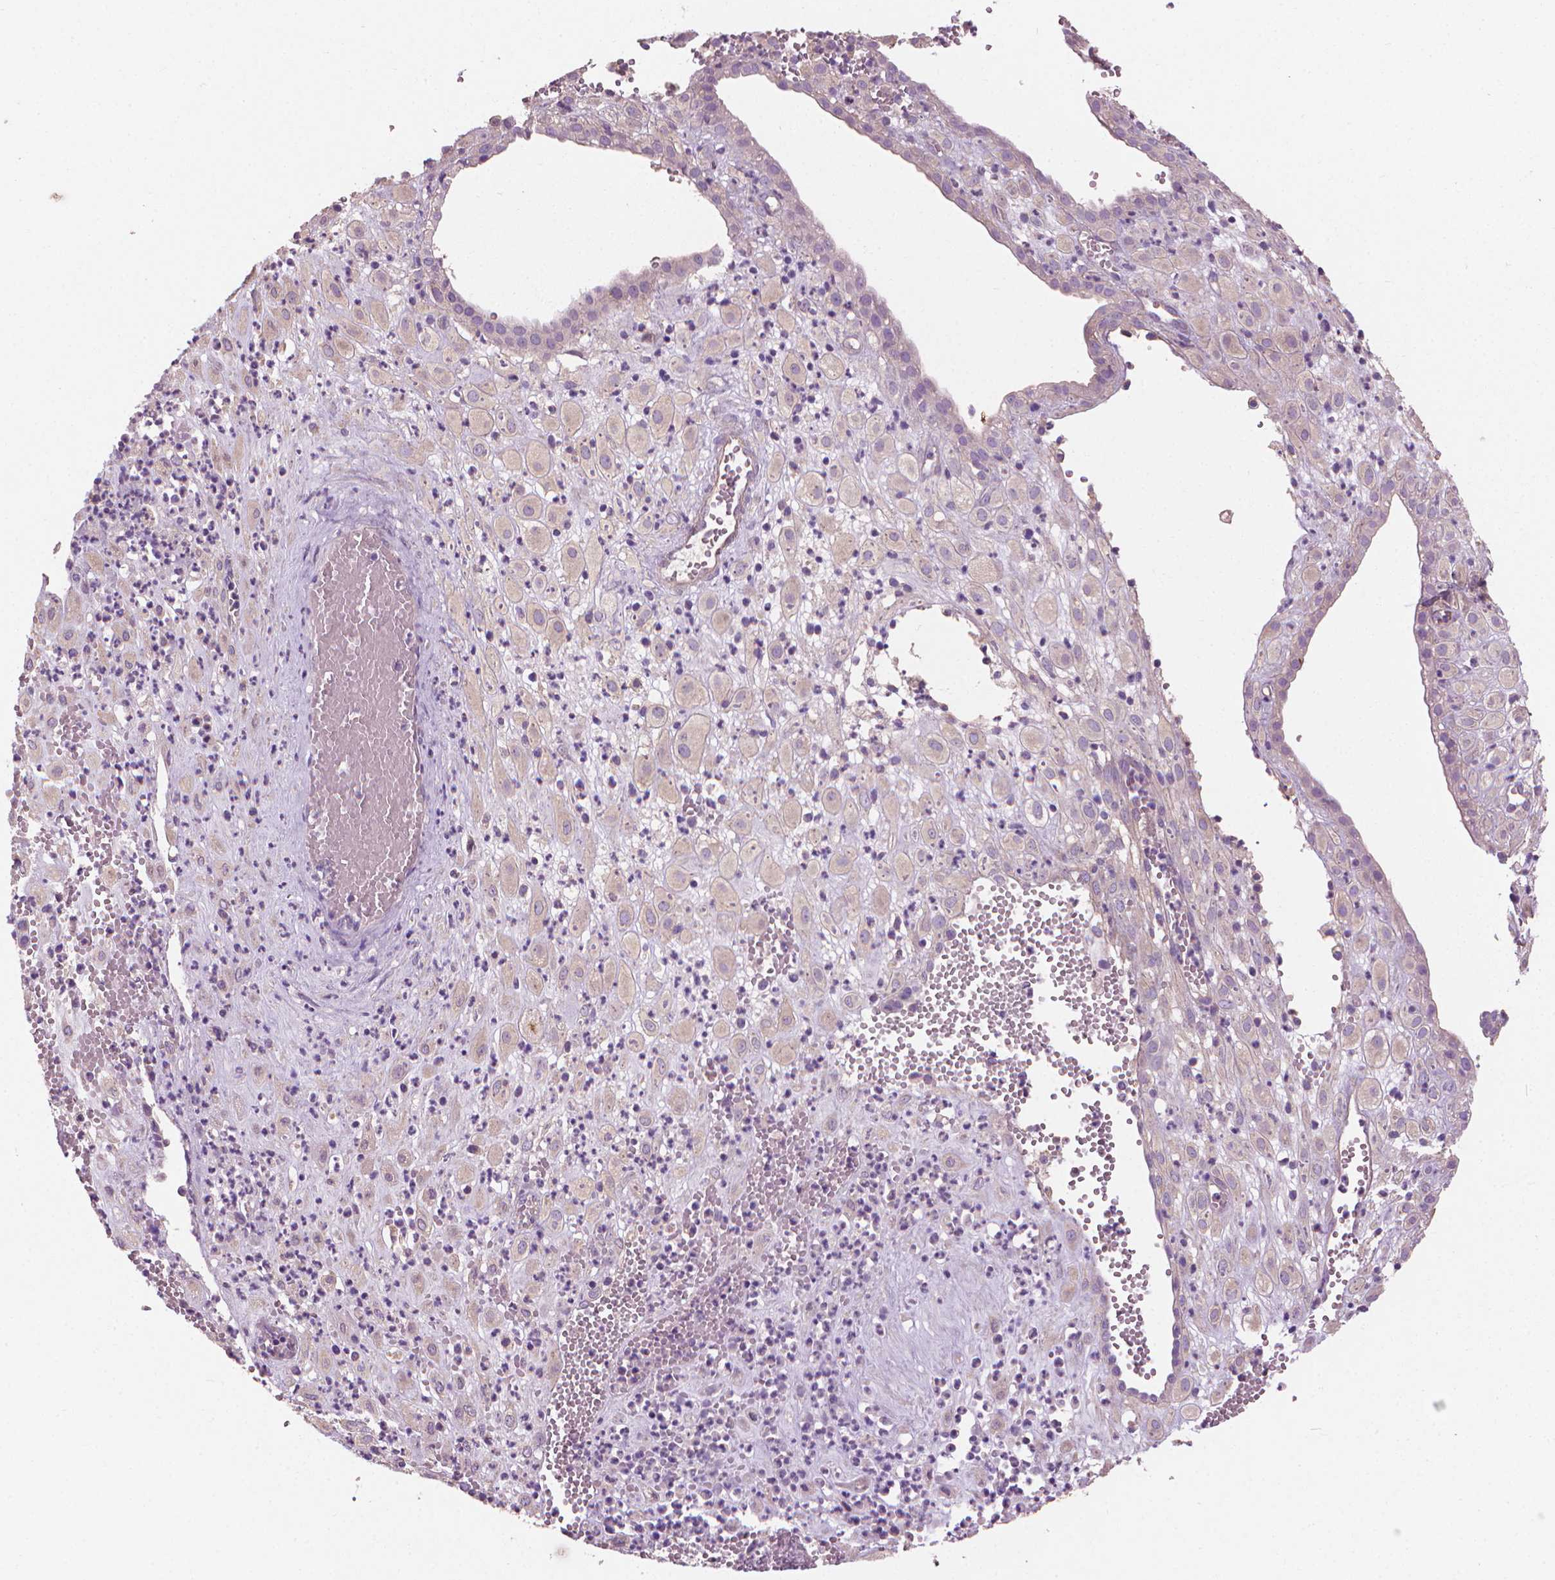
{"staining": {"intensity": "negative", "quantity": "none", "location": "none"}, "tissue": "placenta", "cell_type": "Decidual cells", "image_type": "normal", "snomed": [{"axis": "morphology", "description": "Normal tissue, NOS"}, {"axis": "topography", "description": "Placenta"}], "caption": "Immunohistochemistry (IHC) micrograph of normal placenta: human placenta stained with DAB (3,3'-diaminobenzidine) reveals no significant protein staining in decidual cells.", "gene": "RIIAD1", "patient": {"sex": "female", "age": 24}}